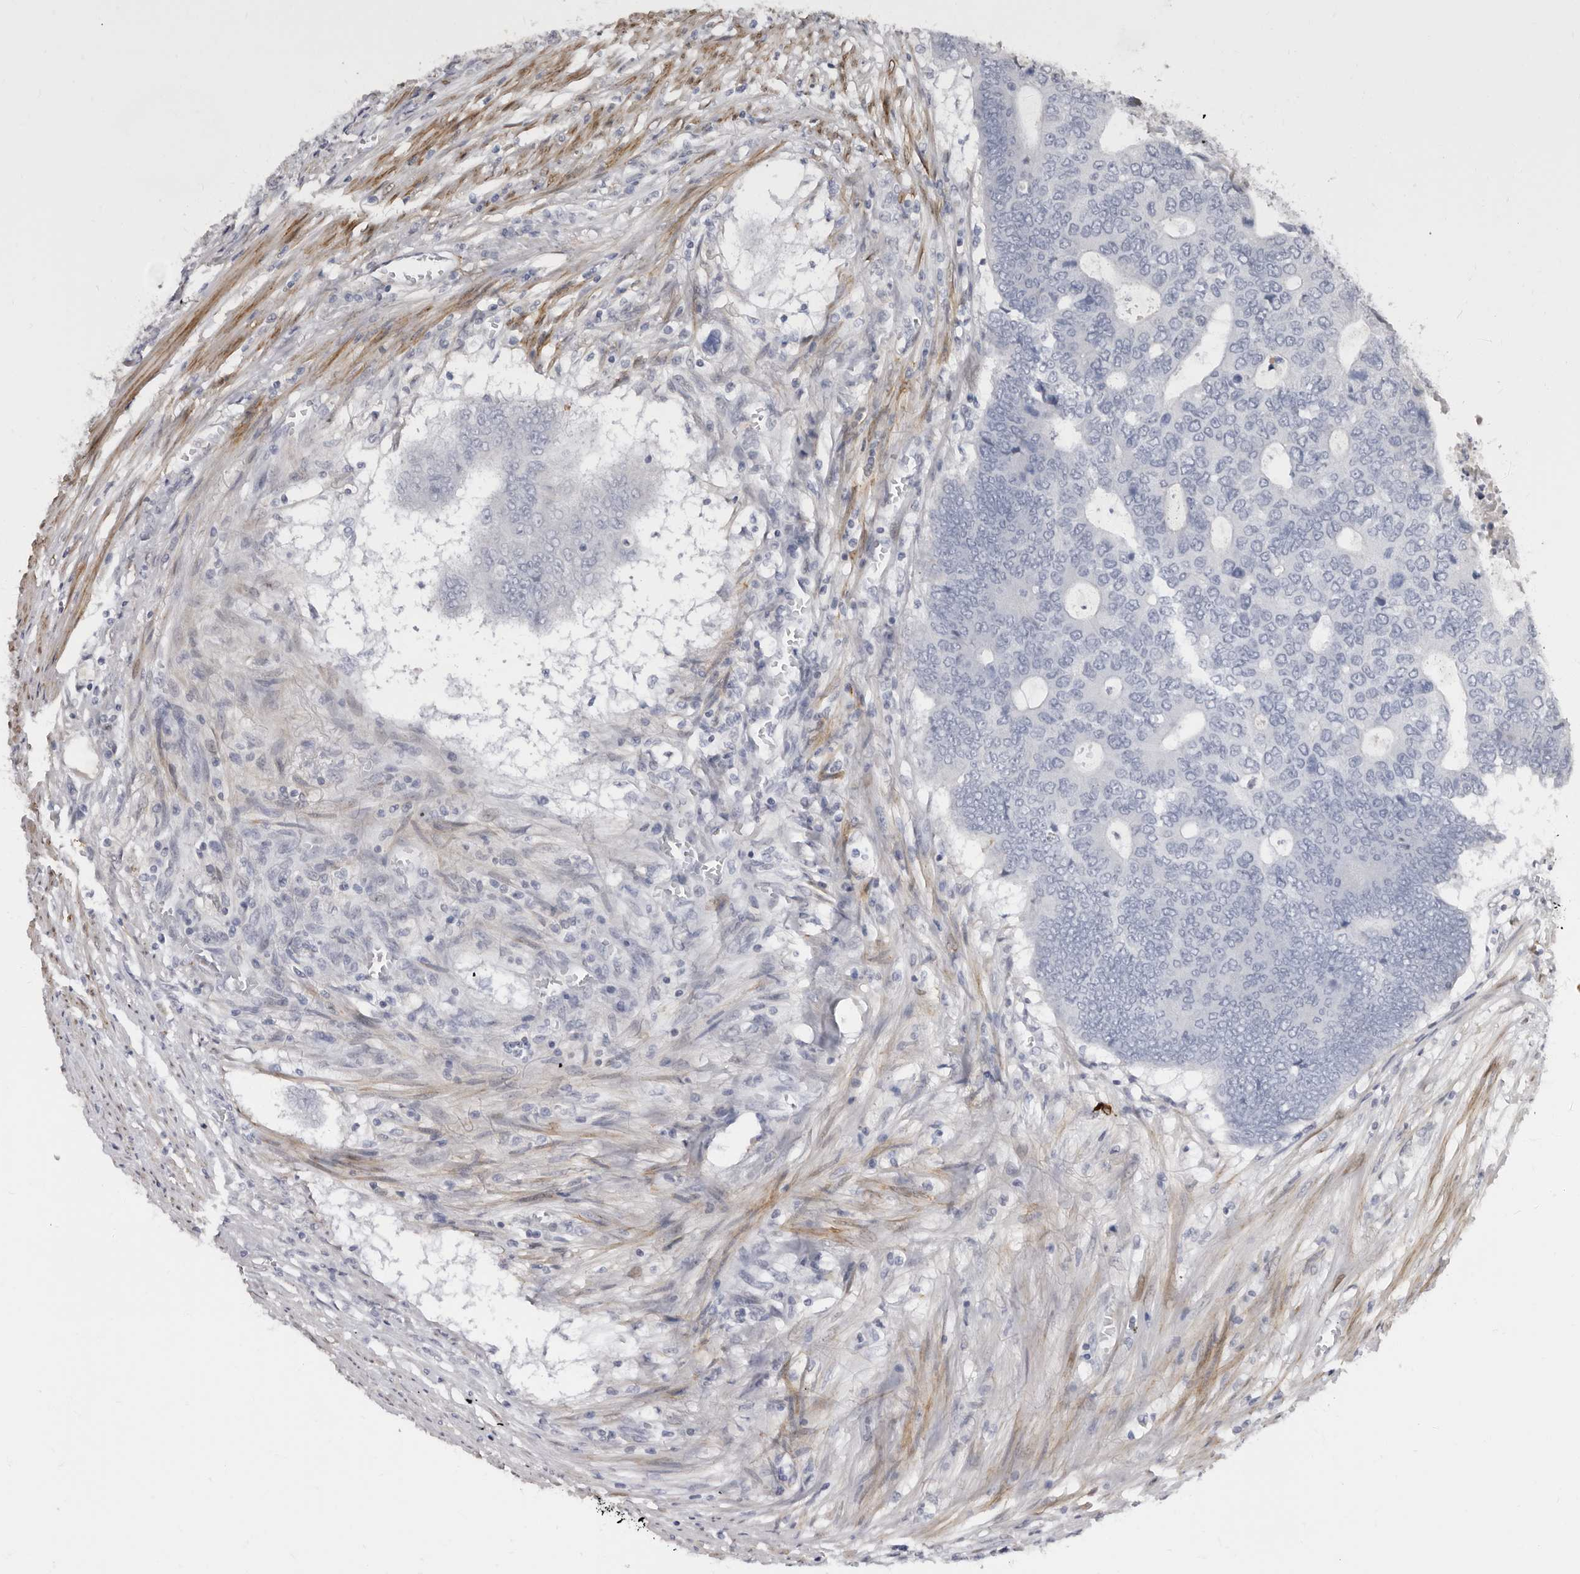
{"staining": {"intensity": "negative", "quantity": "none", "location": "none"}, "tissue": "colorectal cancer", "cell_type": "Tumor cells", "image_type": "cancer", "snomed": [{"axis": "morphology", "description": "Adenocarcinoma, NOS"}, {"axis": "topography", "description": "Colon"}], "caption": "A histopathology image of colorectal cancer stained for a protein exhibits no brown staining in tumor cells.", "gene": "MRGPRF", "patient": {"sex": "male", "age": 87}}